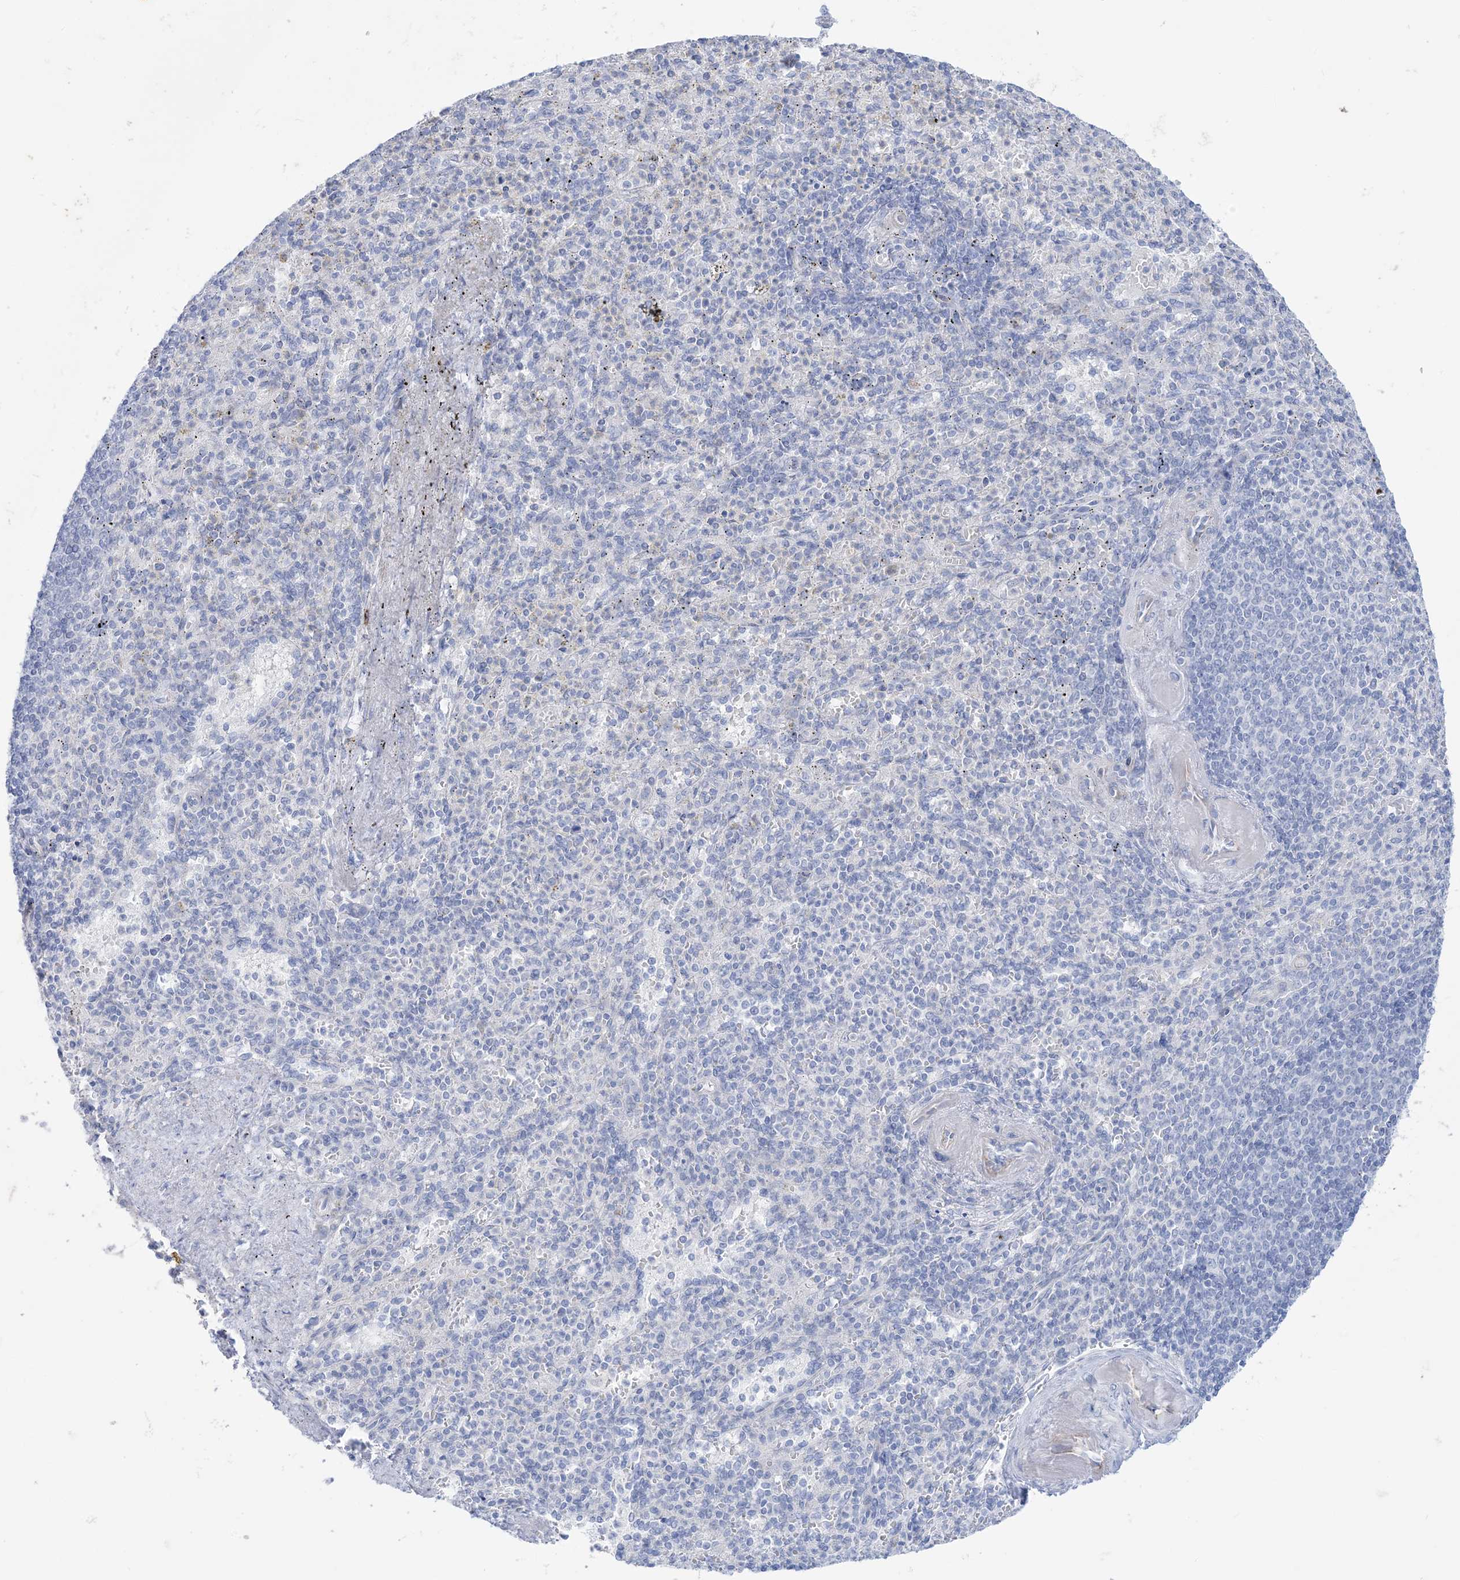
{"staining": {"intensity": "negative", "quantity": "none", "location": "none"}, "tissue": "spleen", "cell_type": "Cells in red pulp", "image_type": "normal", "snomed": [{"axis": "morphology", "description": "Normal tissue, NOS"}, {"axis": "topography", "description": "Spleen"}], "caption": "This is an IHC histopathology image of unremarkable human spleen. There is no staining in cells in red pulp.", "gene": "ATP11C", "patient": {"sex": "female", "age": 74}}